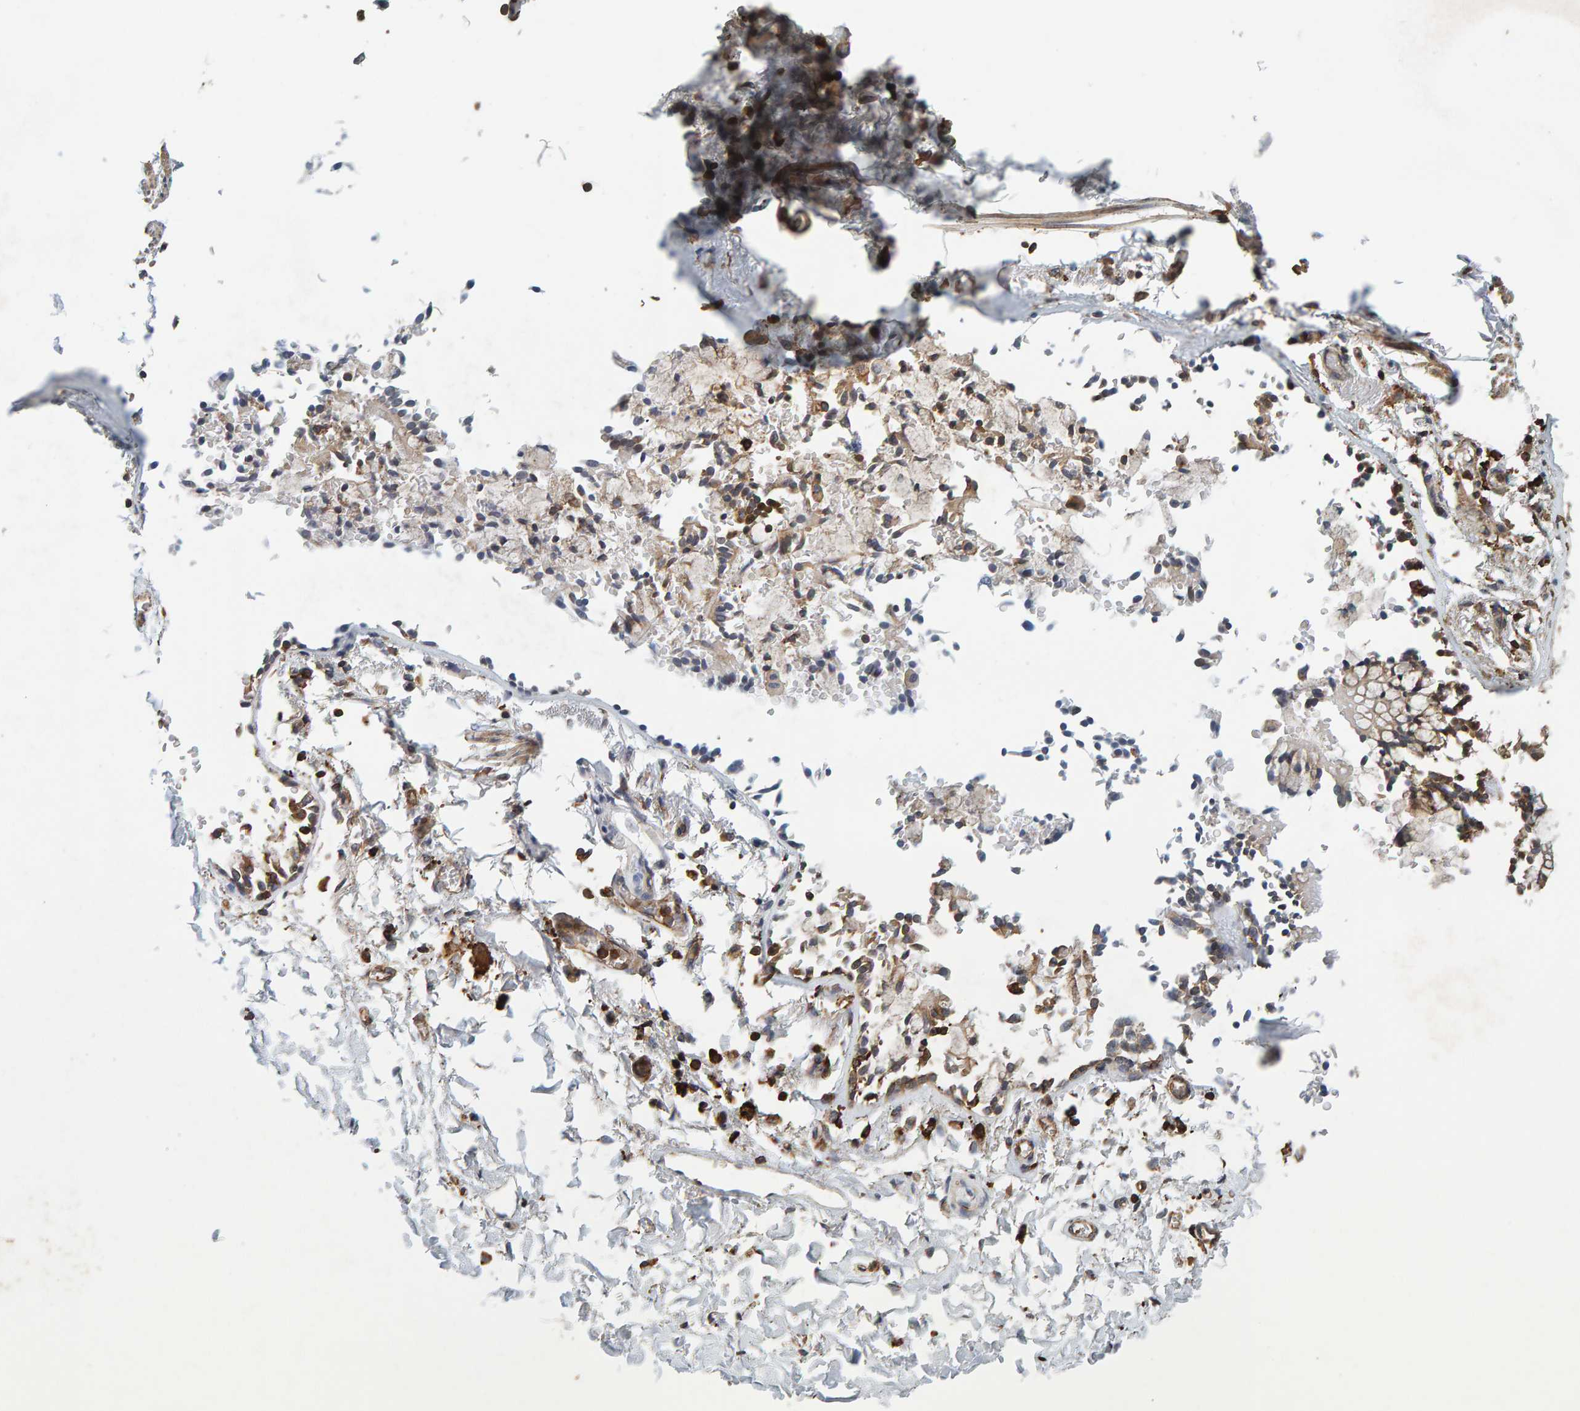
{"staining": {"intensity": "moderate", "quantity": ">75%", "location": "cytoplasmic/membranous"}, "tissue": "adipose tissue", "cell_type": "Adipocytes", "image_type": "normal", "snomed": [{"axis": "morphology", "description": "Normal tissue, NOS"}, {"axis": "topography", "description": "Cartilage tissue"}, {"axis": "topography", "description": "Lung"}], "caption": "A micrograph of adipose tissue stained for a protein shows moderate cytoplasmic/membranous brown staining in adipocytes.", "gene": "PLA2G3", "patient": {"sex": "female", "age": 77}}